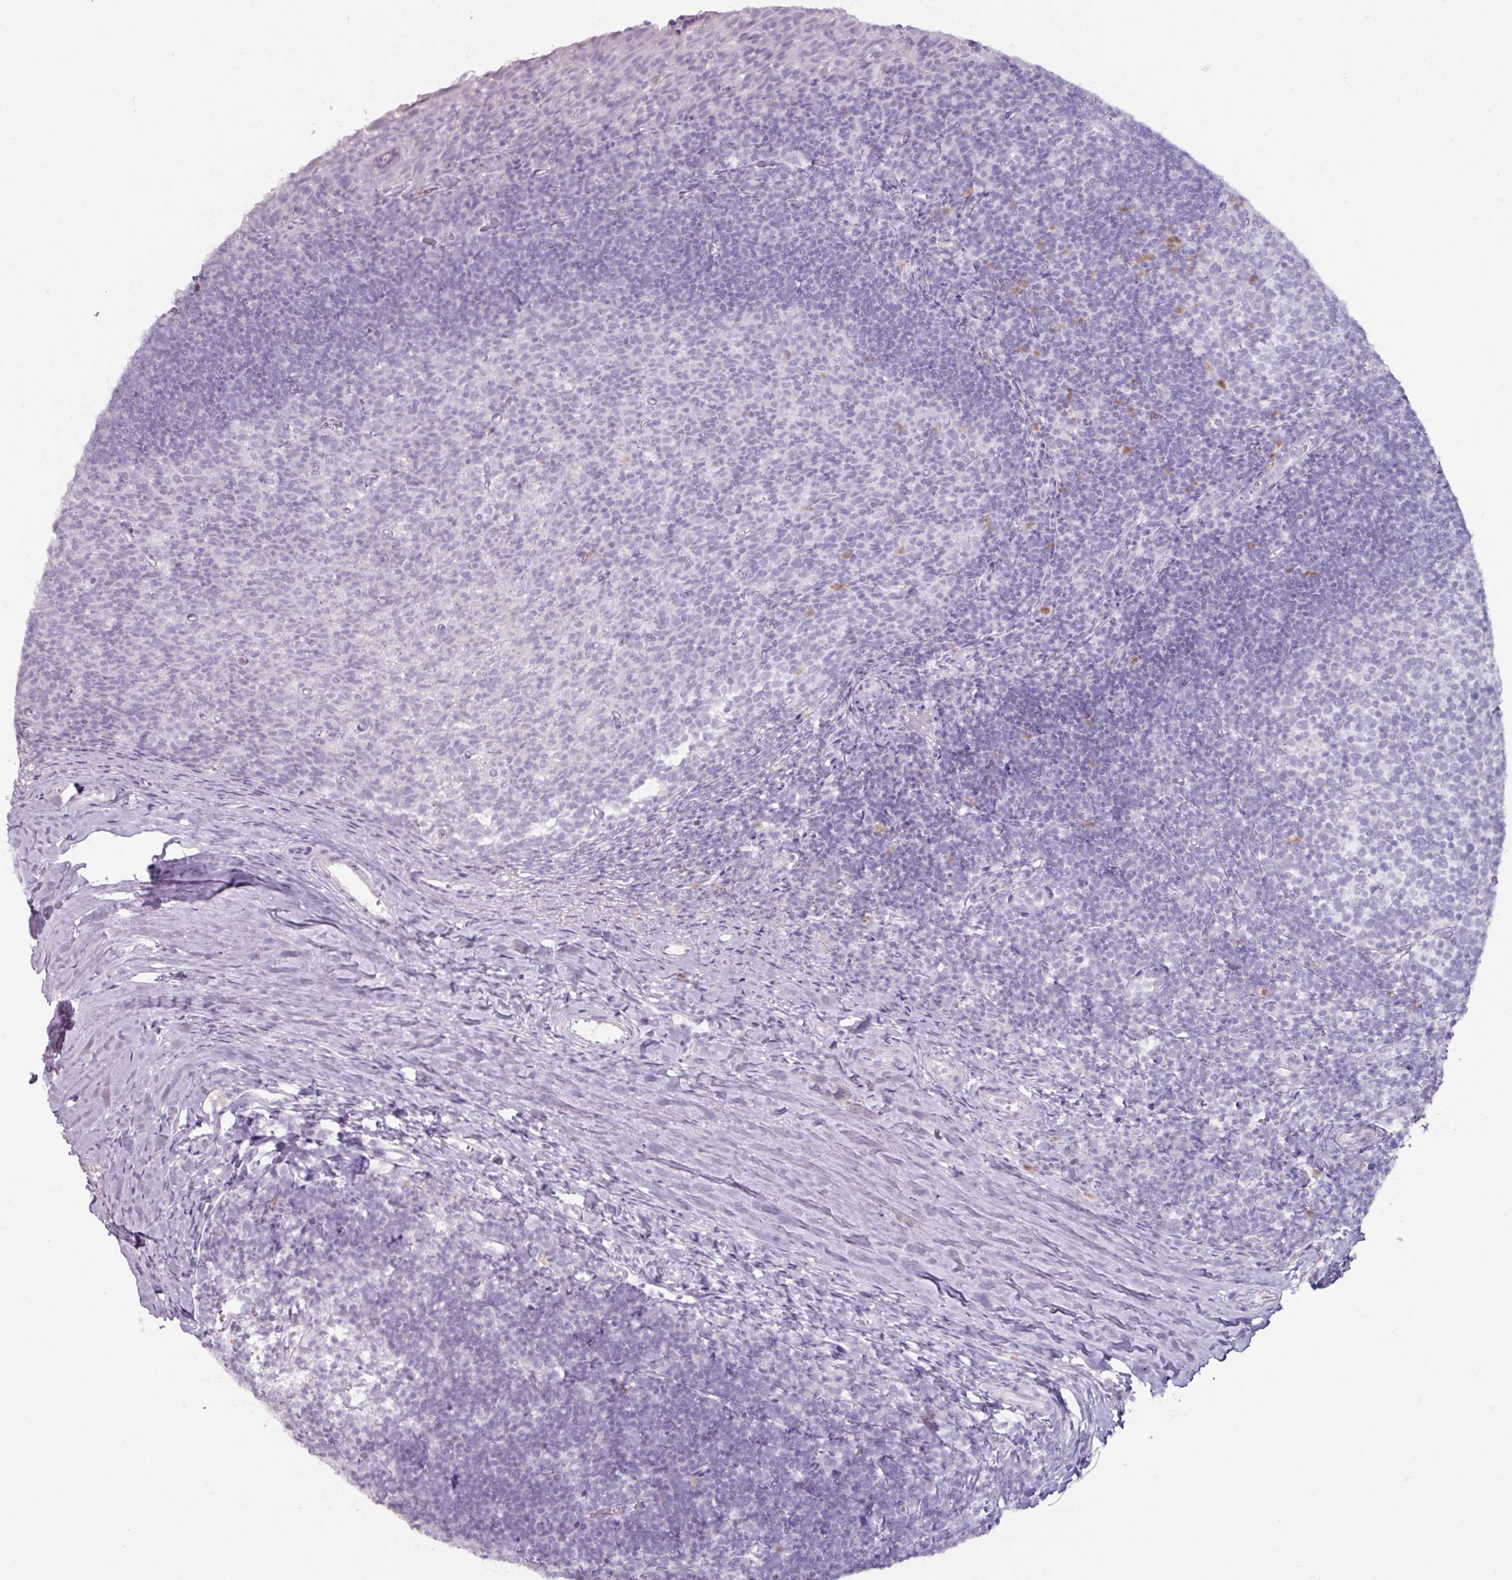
{"staining": {"intensity": "negative", "quantity": "none", "location": "none"}, "tissue": "tonsil", "cell_type": "Germinal center cells", "image_type": "normal", "snomed": [{"axis": "morphology", "description": "Normal tissue, NOS"}, {"axis": "topography", "description": "Tonsil"}], "caption": "Image shows no significant protein expression in germinal center cells of normal tonsil.", "gene": "ARG1", "patient": {"sex": "female", "age": 10}}